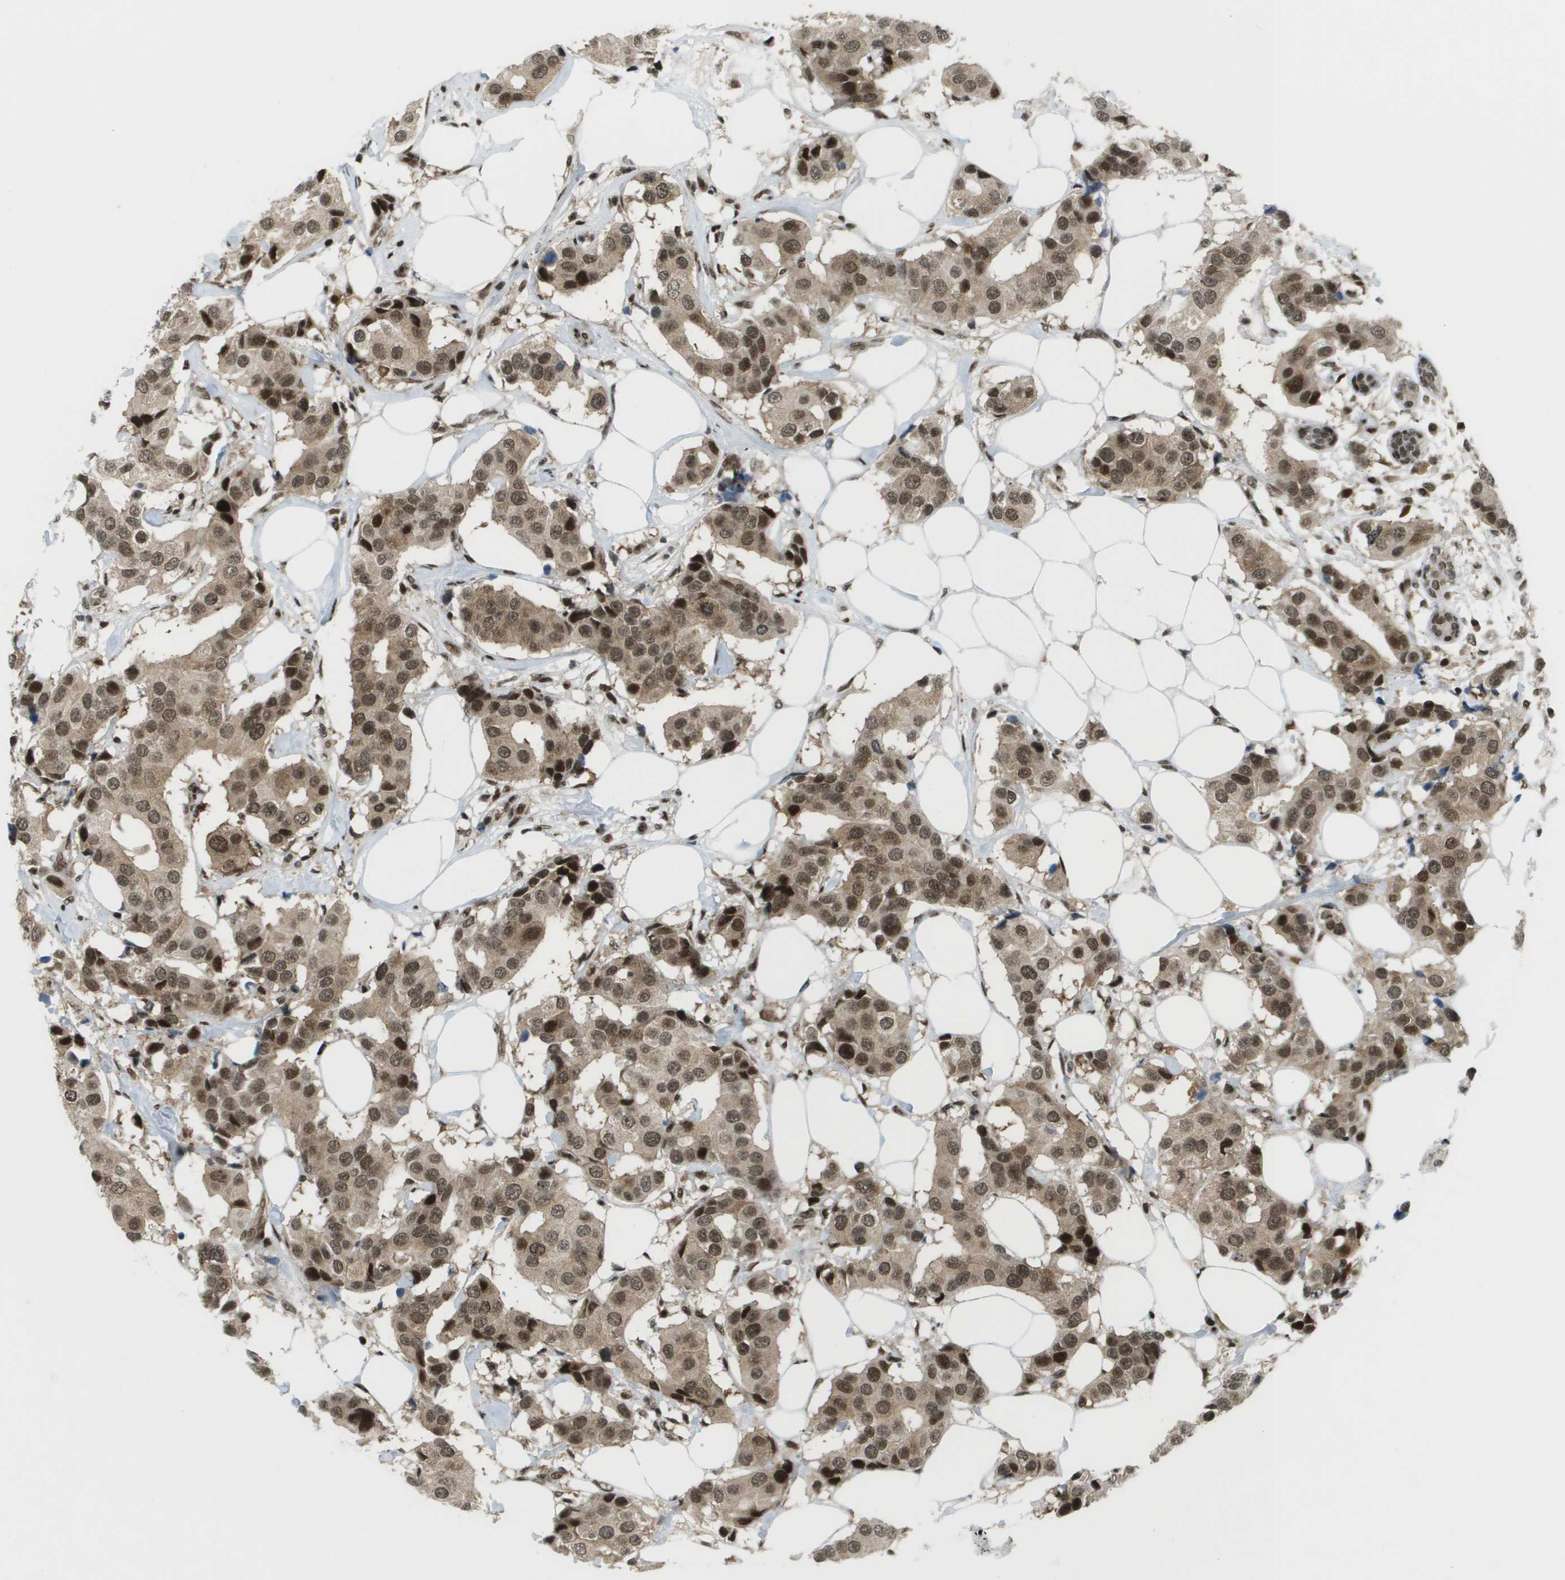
{"staining": {"intensity": "moderate", "quantity": ">75%", "location": "cytoplasmic/membranous,nuclear"}, "tissue": "breast cancer", "cell_type": "Tumor cells", "image_type": "cancer", "snomed": [{"axis": "morphology", "description": "Normal tissue, NOS"}, {"axis": "morphology", "description": "Duct carcinoma"}, {"axis": "topography", "description": "Breast"}], "caption": "Human breast cancer (infiltrating ductal carcinoma) stained with a brown dye exhibits moderate cytoplasmic/membranous and nuclear positive staining in about >75% of tumor cells.", "gene": "IRF7", "patient": {"sex": "female", "age": 39}}